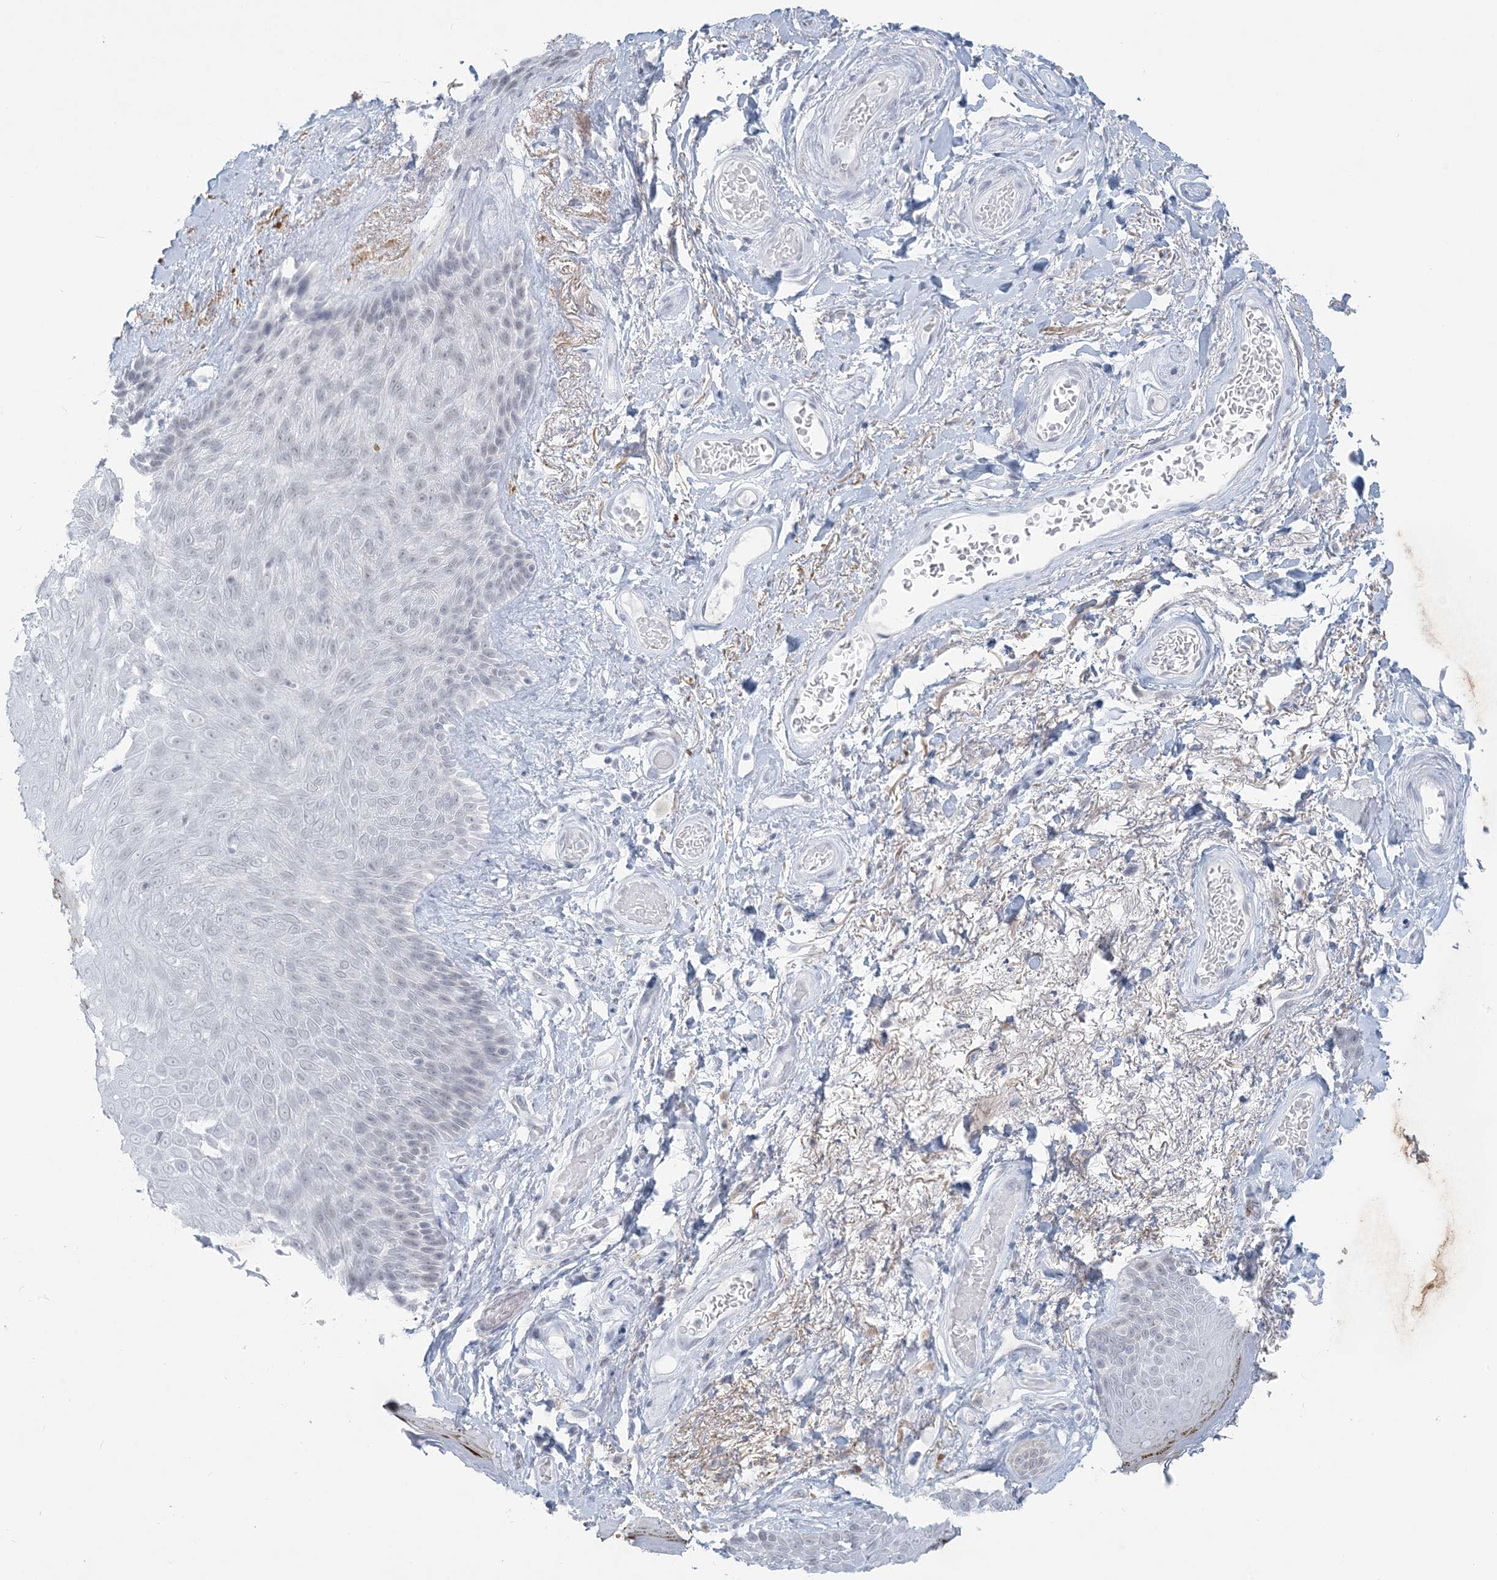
{"staining": {"intensity": "moderate", "quantity": "<25%", "location": "cytoplasmic/membranous"}, "tissue": "skin", "cell_type": "Epidermal cells", "image_type": "normal", "snomed": [{"axis": "morphology", "description": "Normal tissue, NOS"}, {"axis": "topography", "description": "Anal"}], "caption": "Immunohistochemistry of unremarkable human skin shows low levels of moderate cytoplasmic/membranous expression in approximately <25% of epidermal cells. The staining was performed using DAB (3,3'-diaminobenzidine) to visualize the protein expression in brown, while the nuclei were stained in blue with hematoxylin (Magnification: 20x).", "gene": "SCML1", "patient": {"sex": "male", "age": 74}}